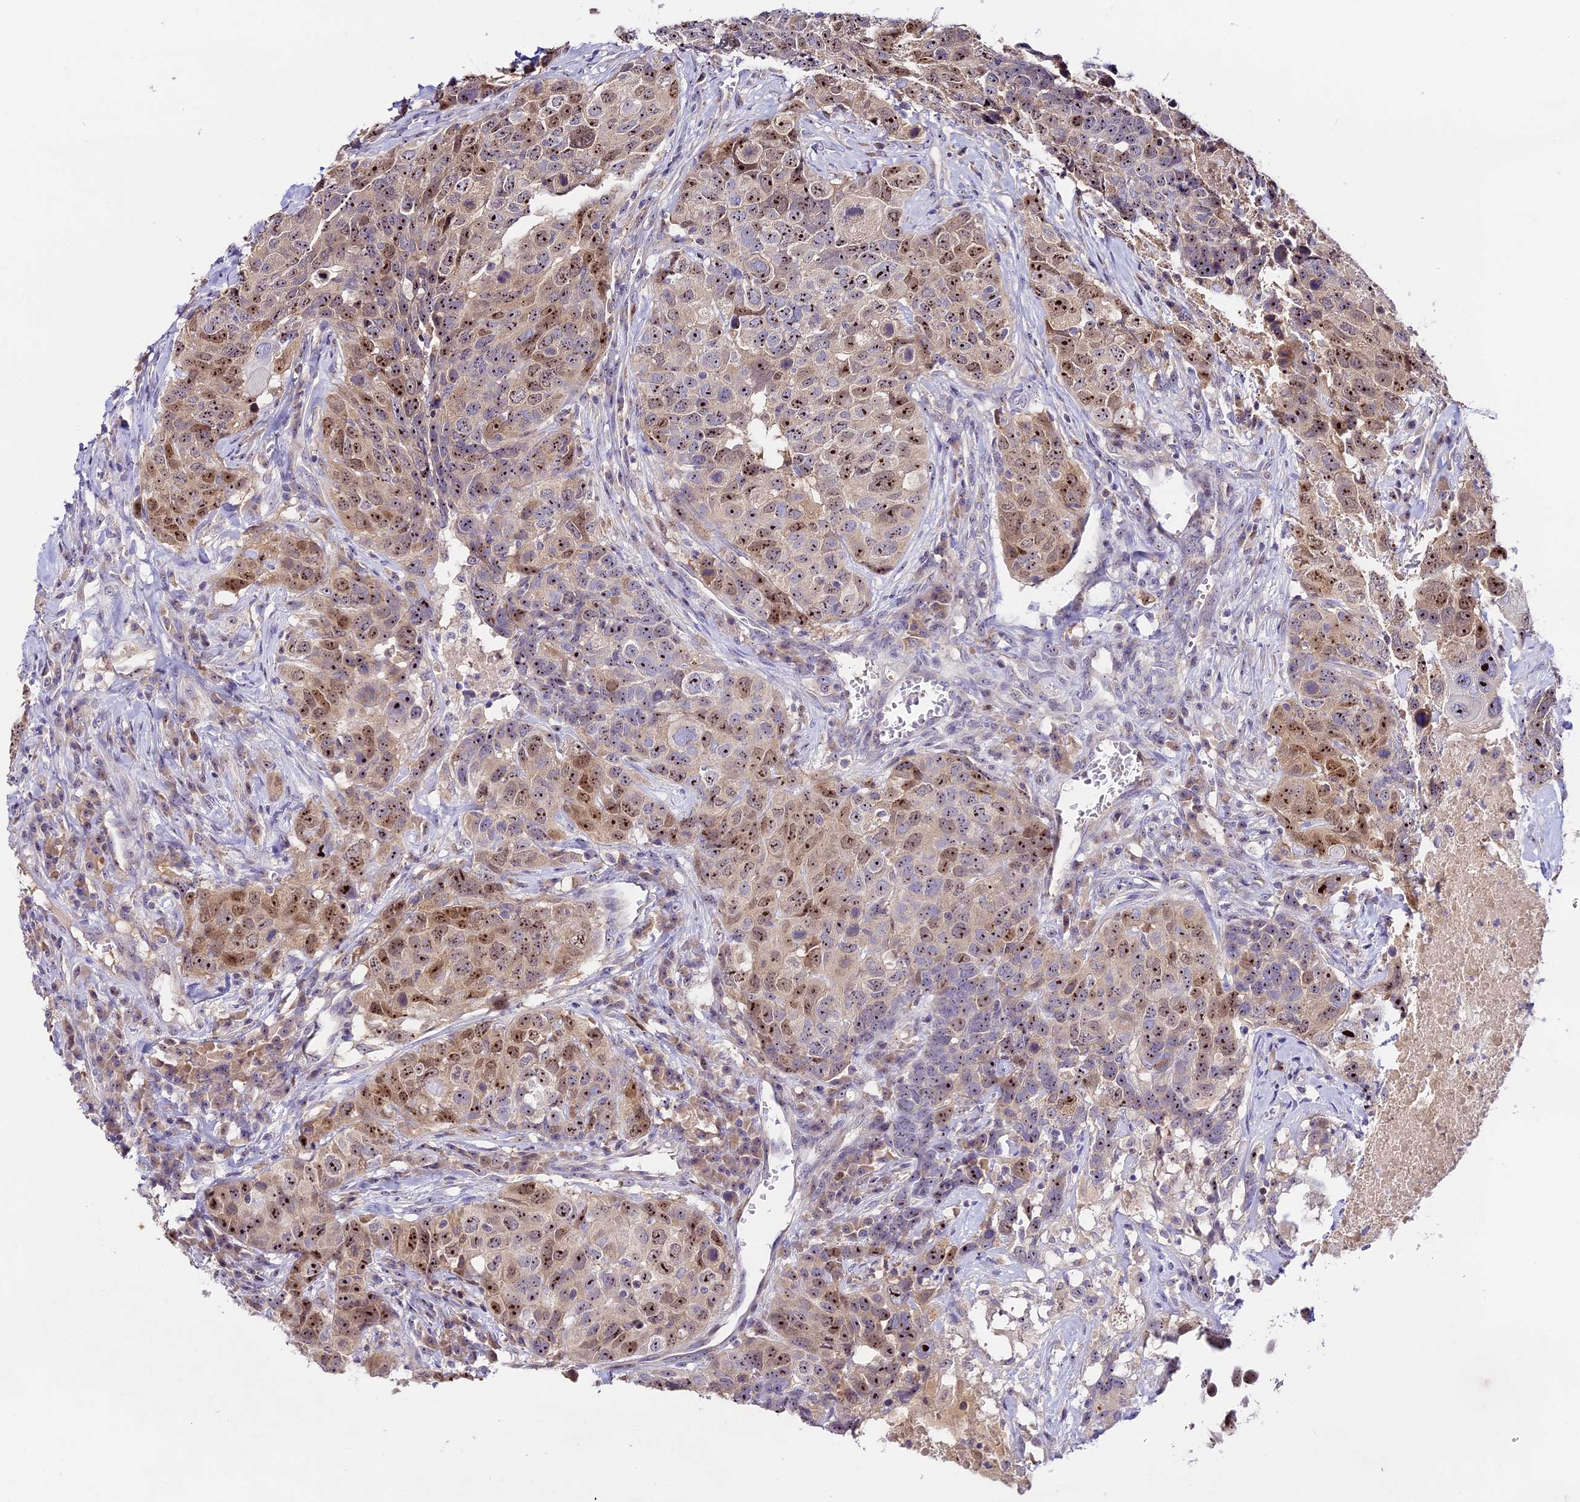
{"staining": {"intensity": "moderate", "quantity": ">75%", "location": "nuclear"}, "tissue": "head and neck cancer", "cell_type": "Tumor cells", "image_type": "cancer", "snomed": [{"axis": "morphology", "description": "Squamous cell carcinoma, NOS"}, {"axis": "topography", "description": "Head-Neck"}], "caption": "Approximately >75% of tumor cells in head and neck cancer display moderate nuclear protein expression as visualized by brown immunohistochemical staining.", "gene": "RAD51", "patient": {"sex": "male", "age": 66}}